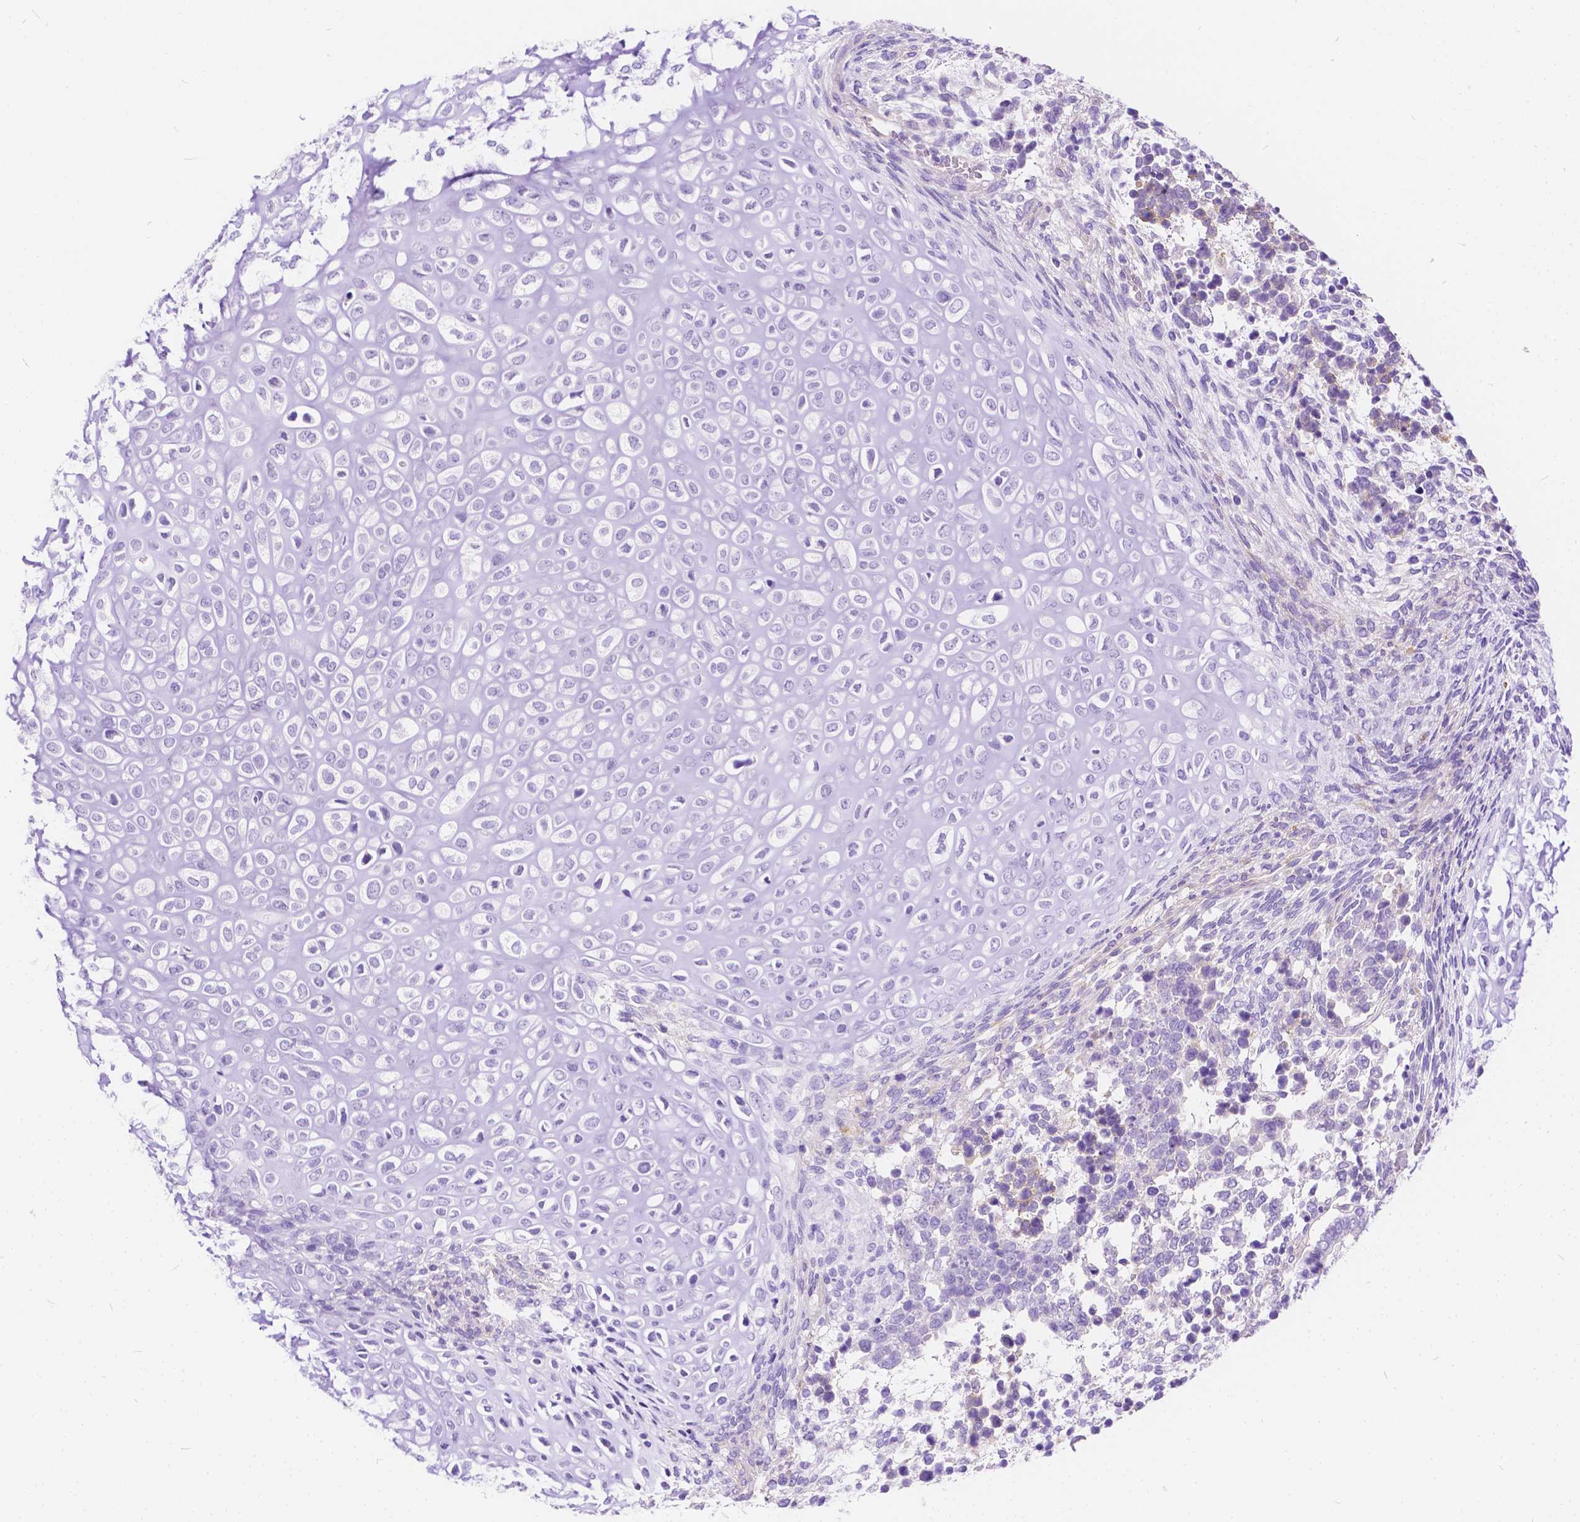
{"staining": {"intensity": "negative", "quantity": "none", "location": "none"}, "tissue": "testis cancer", "cell_type": "Tumor cells", "image_type": "cancer", "snomed": [{"axis": "morphology", "description": "Carcinoma, Embryonal, NOS"}, {"axis": "topography", "description": "Testis"}], "caption": "Tumor cells show no significant protein staining in testis embryonal carcinoma.", "gene": "CHRM1", "patient": {"sex": "male", "age": 23}}